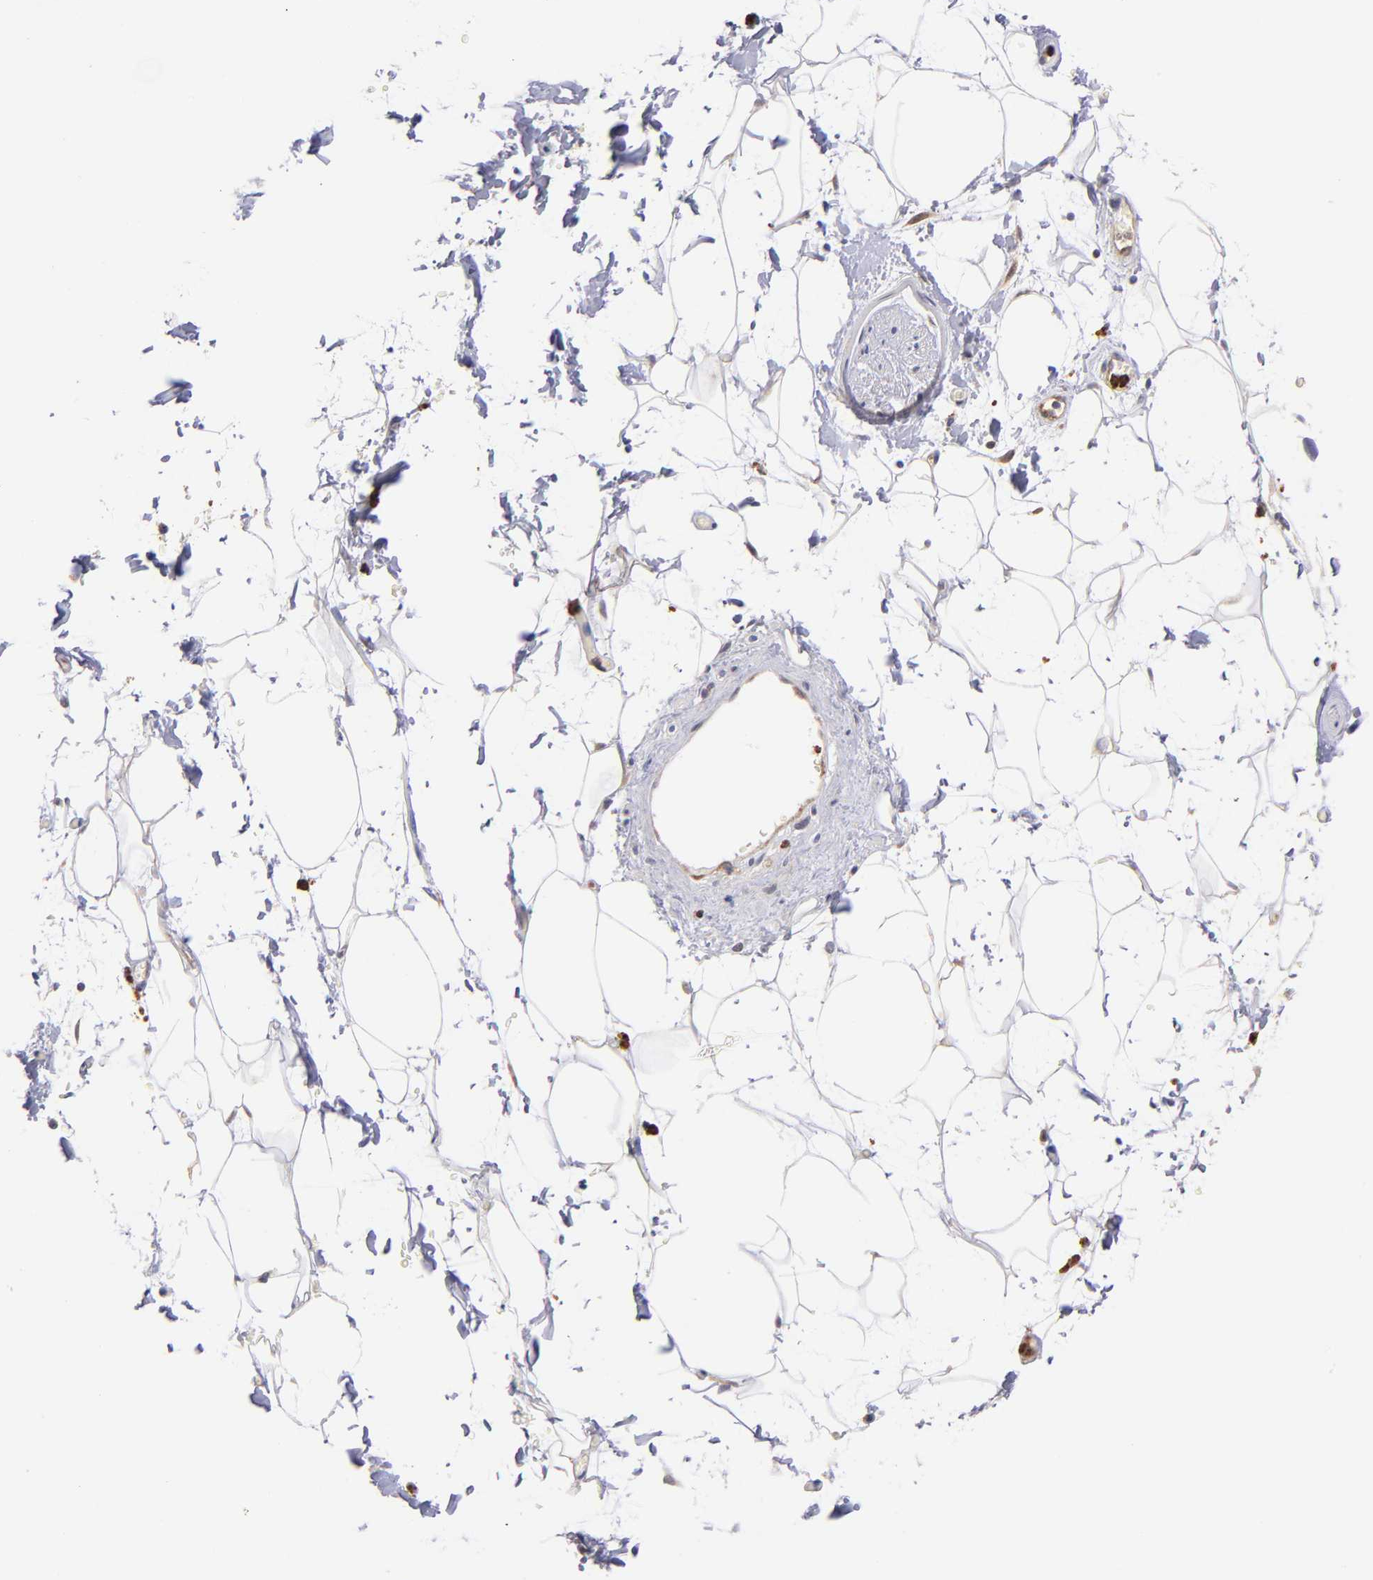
{"staining": {"intensity": "negative", "quantity": "none", "location": "none"}, "tissue": "adipose tissue", "cell_type": "Adipocytes", "image_type": "normal", "snomed": [{"axis": "morphology", "description": "Normal tissue, NOS"}, {"axis": "topography", "description": "Soft tissue"}], "caption": "IHC of unremarkable human adipose tissue exhibits no expression in adipocytes.", "gene": "YWHAB", "patient": {"sex": "male", "age": 72}}